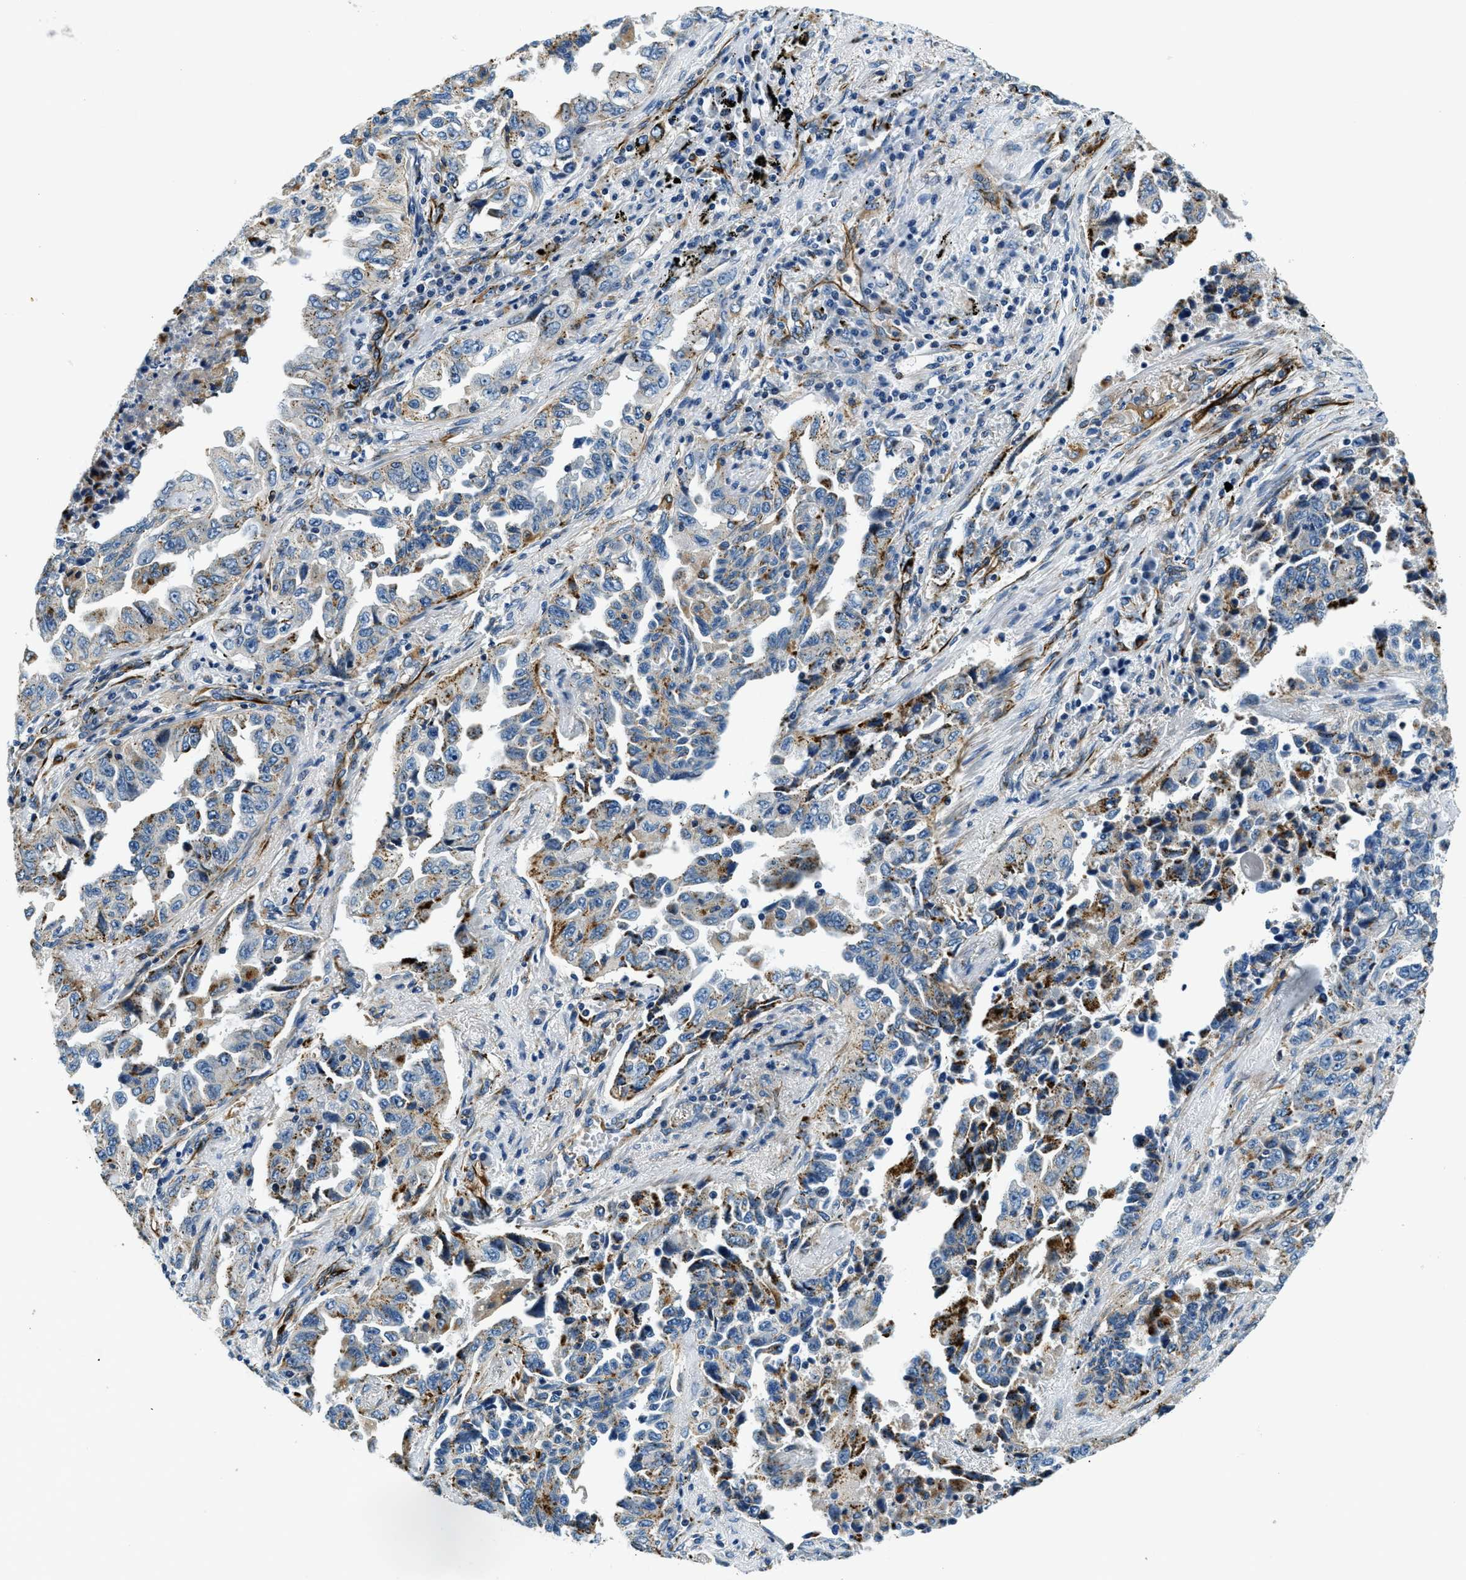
{"staining": {"intensity": "moderate", "quantity": "<25%", "location": "cytoplasmic/membranous"}, "tissue": "lung cancer", "cell_type": "Tumor cells", "image_type": "cancer", "snomed": [{"axis": "morphology", "description": "Adenocarcinoma, NOS"}, {"axis": "topography", "description": "Lung"}], "caption": "A brown stain shows moderate cytoplasmic/membranous positivity of a protein in adenocarcinoma (lung) tumor cells. The staining was performed using DAB (3,3'-diaminobenzidine), with brown indicating positive protein expression. Nuclei are stained blue with hematoxylin.", "gene": "GNS", "patient": {"sex": "female", "age": 51}}